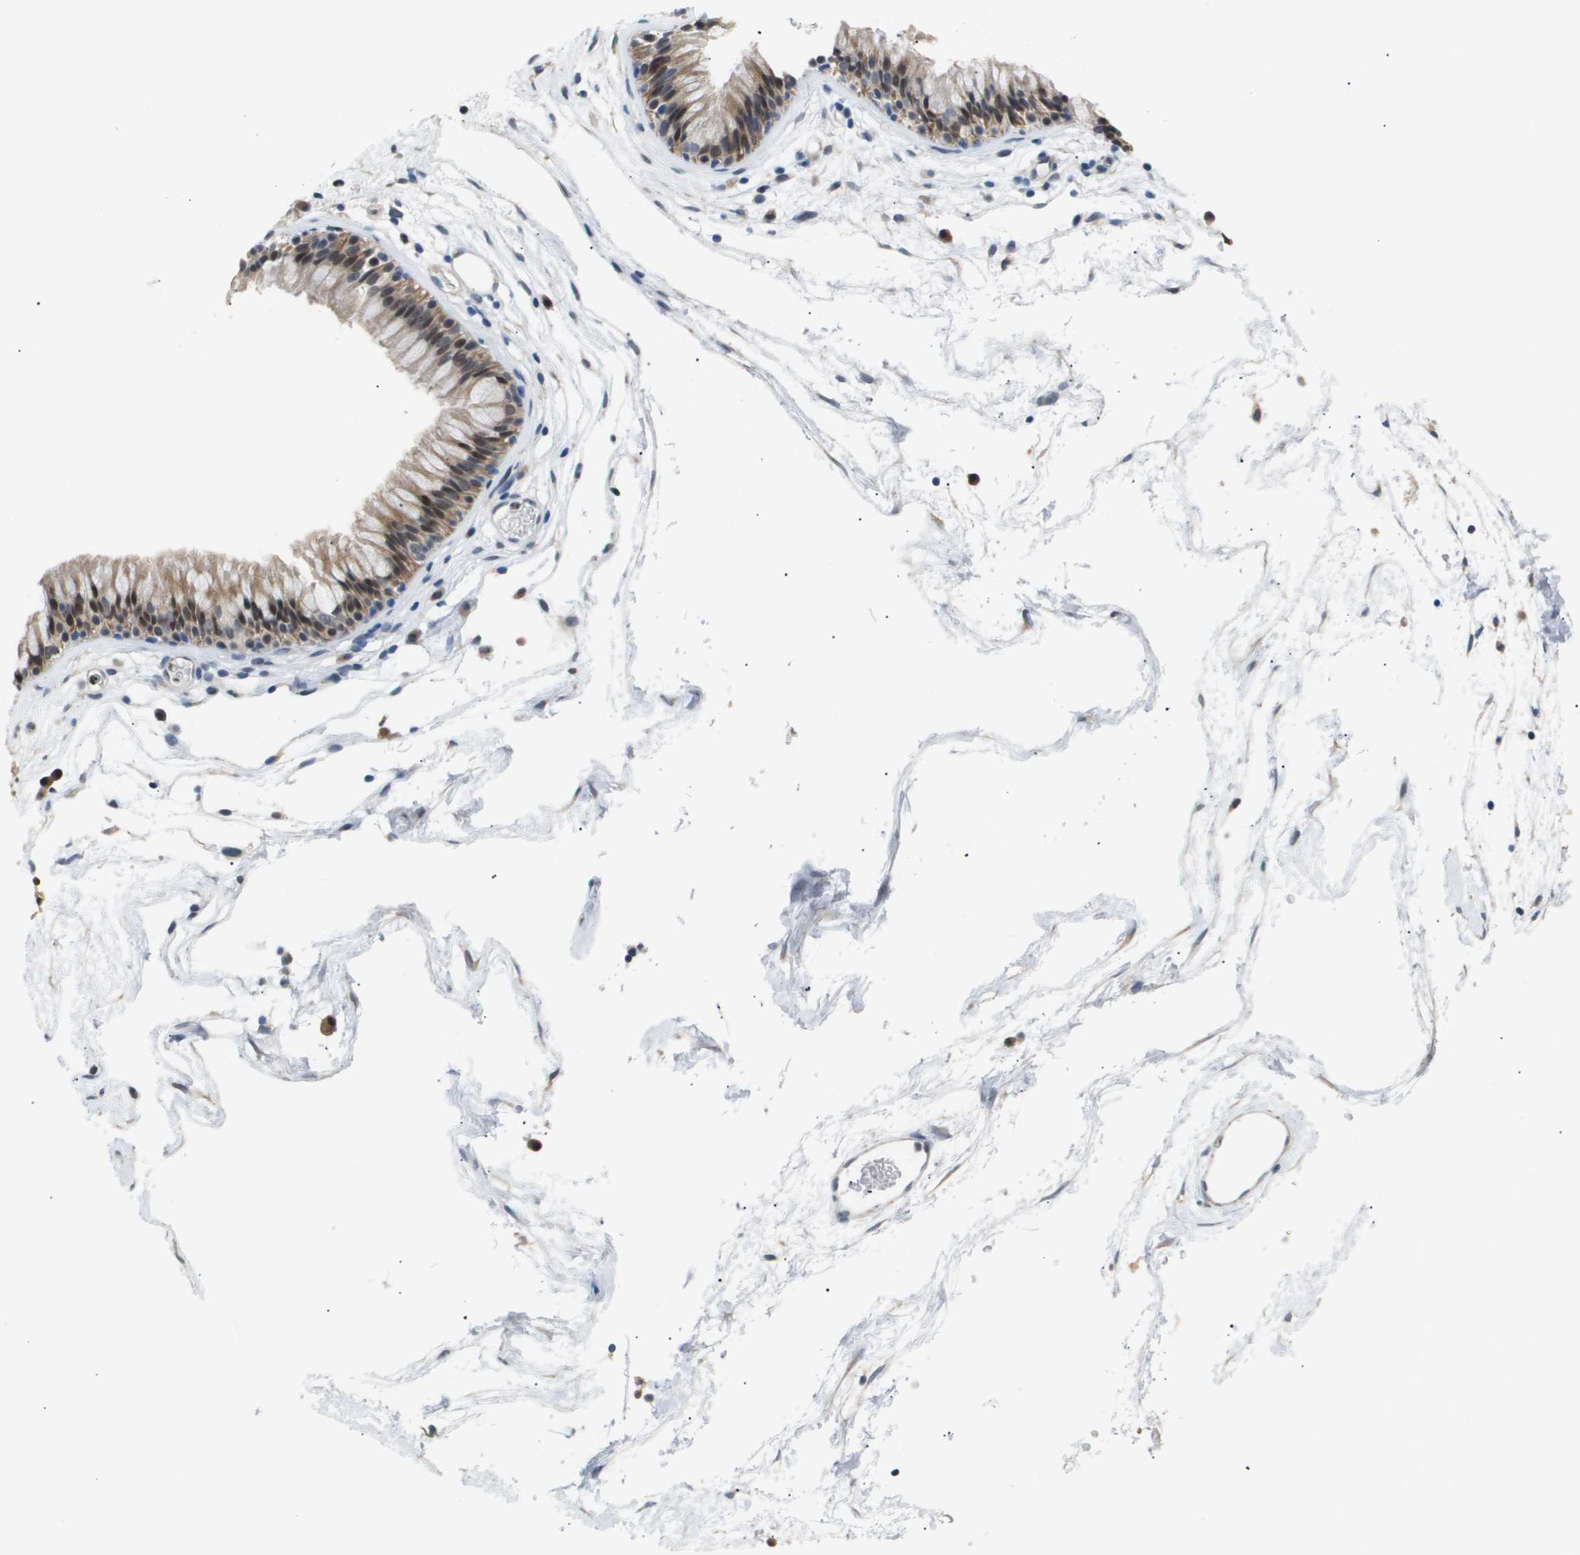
{"staining": {"intensity": "moderate", "quantity": ">75%", "location": "cytoplasmic/membranous,nuclear"}, "tissue": "nasopharynx", "cell_type": "Respiratory epithelial cells", "image_type": "normal", "snomed": [{"axis": "morphology", "description": "Normal tissue, NOS"}, {"axis": "morphology", "description": "Inflammation, NOS"}, {"axis": "topography", "description": "Nasopharynx"}], "caption": "Protein staining of normal nasopharynx exhibits moderate cytoplasmic/membranous,nuclear positivity in approximately >75% of respiratory epithelial cells. (brown staining indicates protein expression, while blue staining denotes nuclei).", "gene": "AKR1A1", "patient": {"sex": "male", "age": 48}}